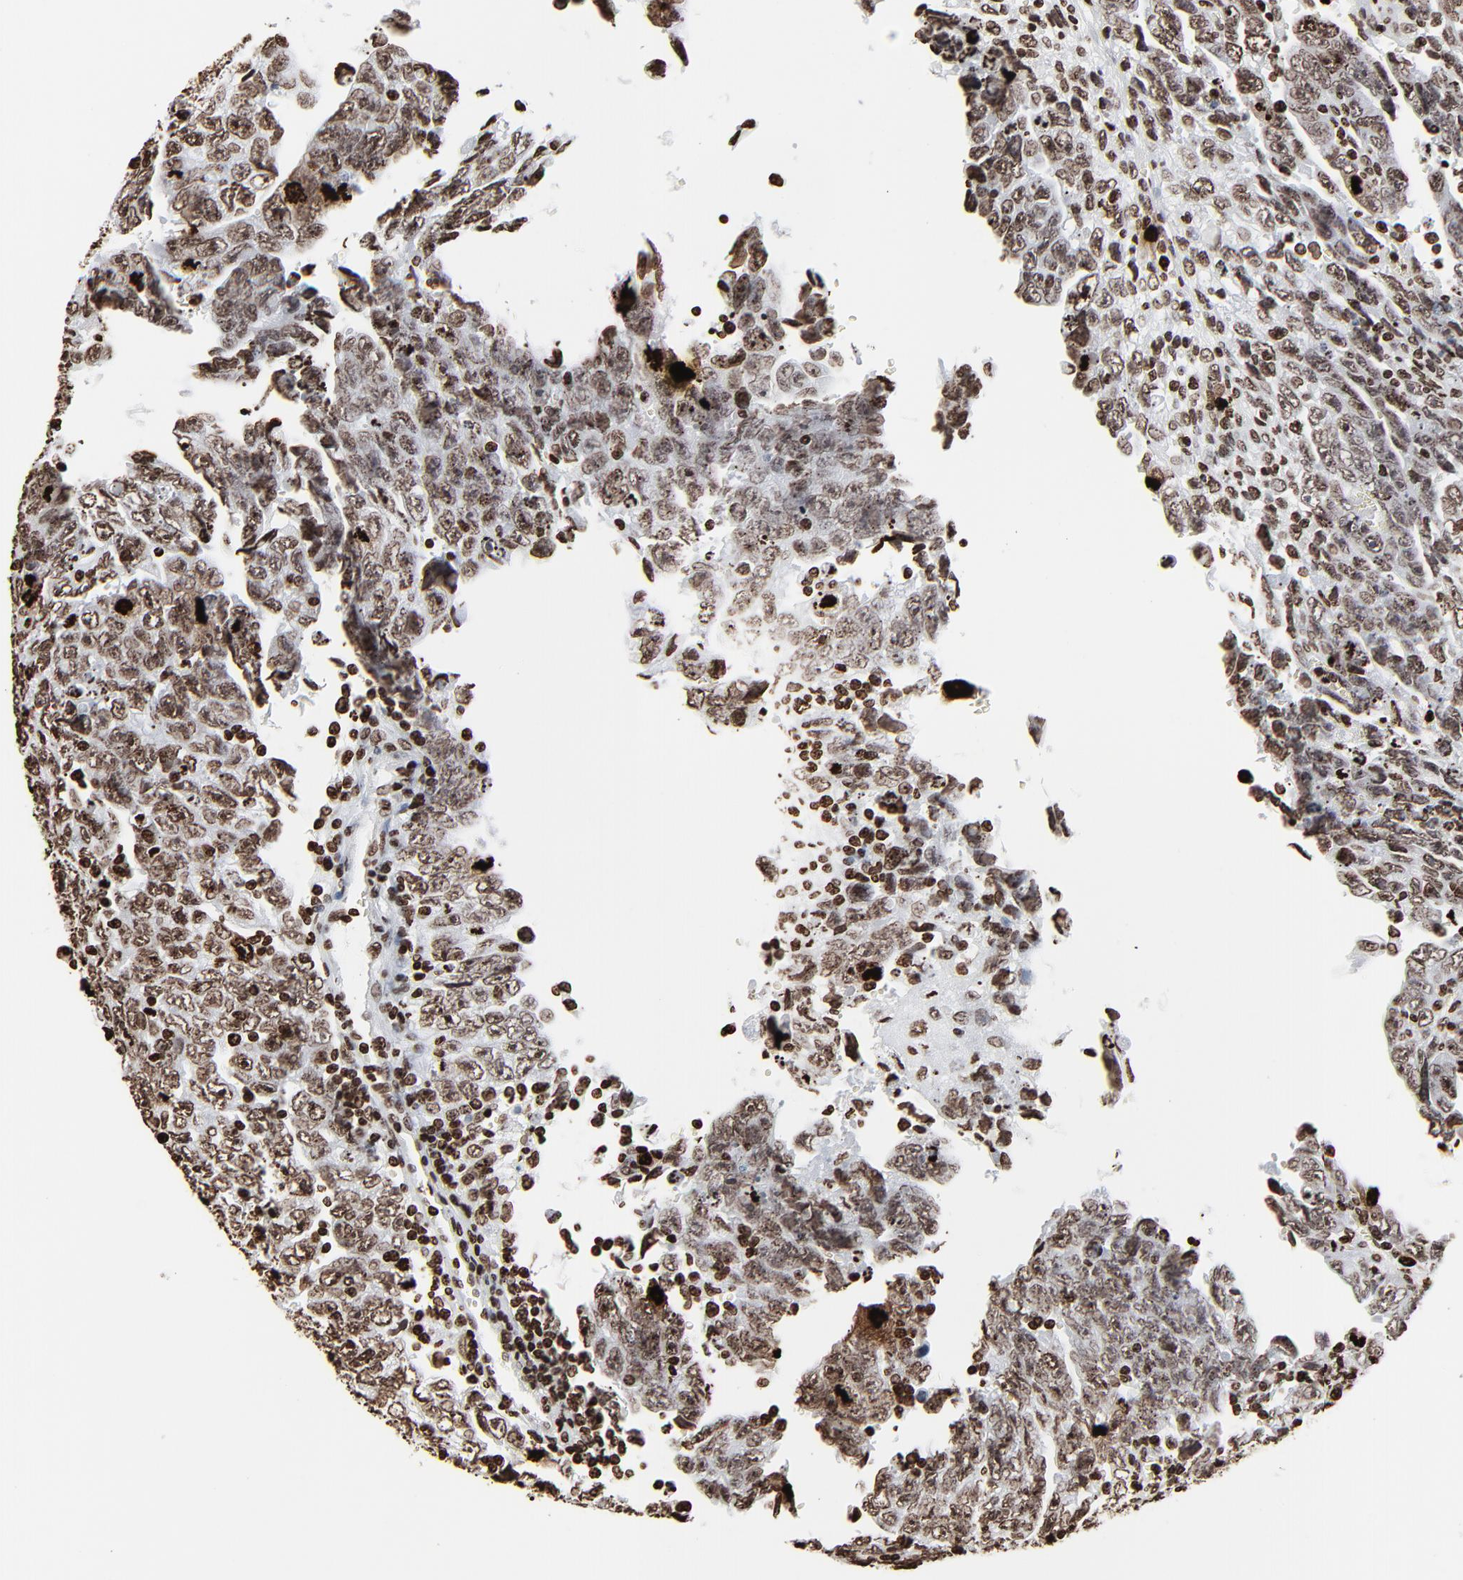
{"staining": {"intensity": "strong", "quantity": ">75%", "location": "nuclear"}, "tissue": "testis cancer", "cell_type": "Tumor cells", "image_type": "cancer", "snomed": [{"axis": "morphology", "description": "Carcinoma, Embryonal, NOS"}, {"axis": "topography", "description": "Testis"}], "caption": "Brown immunohistochemical staining in embryonal carcinoma (testis) shows strong nuclear staining in about >75% of tumor cells. (Brightfield microscopy of DAB IHC at high magnification).", "gene": "H3-4", "patient": {"sex": "male", "age": 28}}